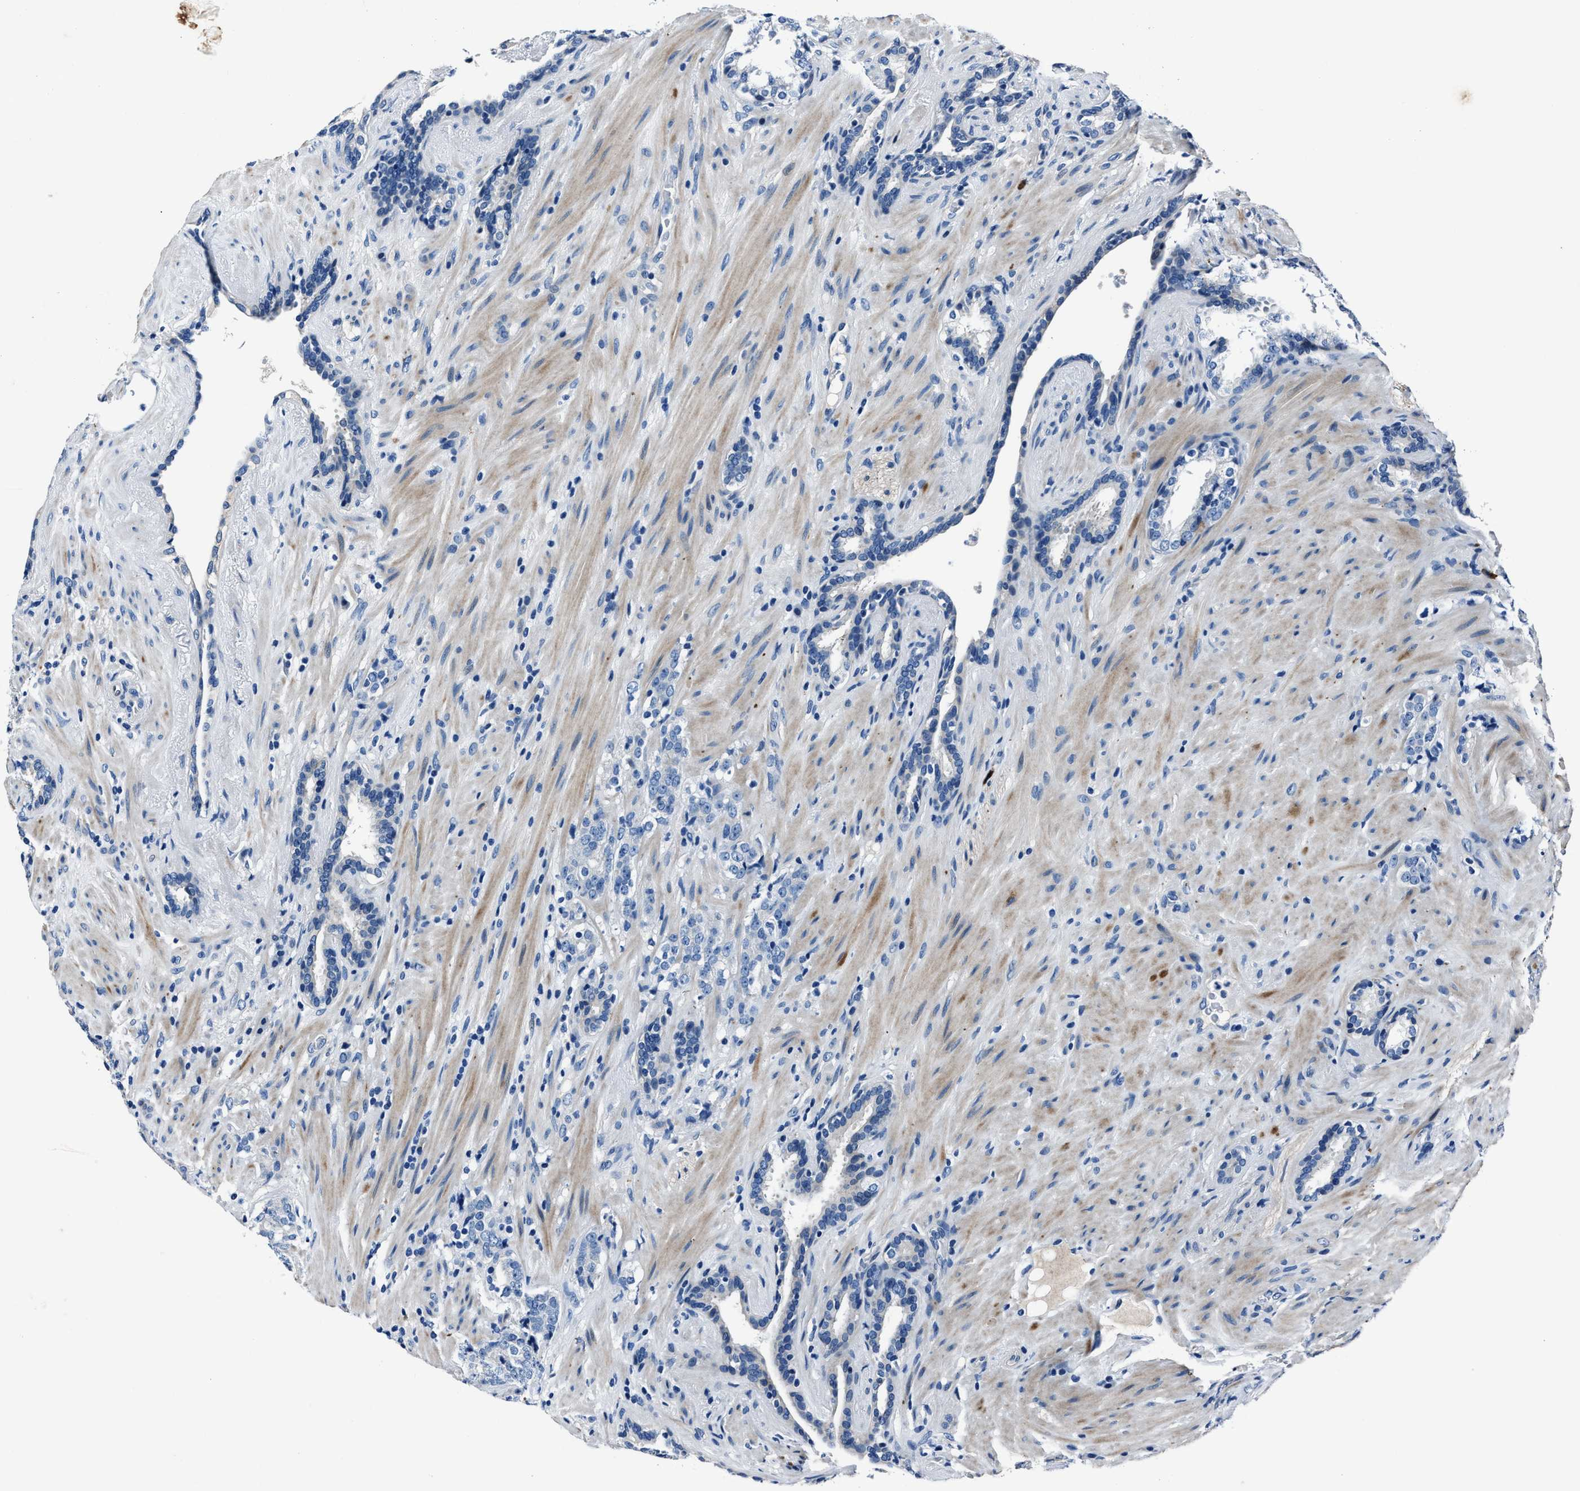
{"staining": {"intensity": "negative", "quantity": "none", "location": "none"}, "tissue": "prostate cancer", "cell_type": "Tumor cells", "image_type": "cancer", "snomed": [{"axis": "morphology", "description": "Adenocarcinoma, High grade"}, {"axis": "topography", "description": "Prostate"}], "caption": "Adenocarcinoma (high-grade) (prostate) was stained to show a protein in brown. There is no significant expression in tumor cells.", "gene": "NACAD", "patient": {"sex": "male", "age": 71}}